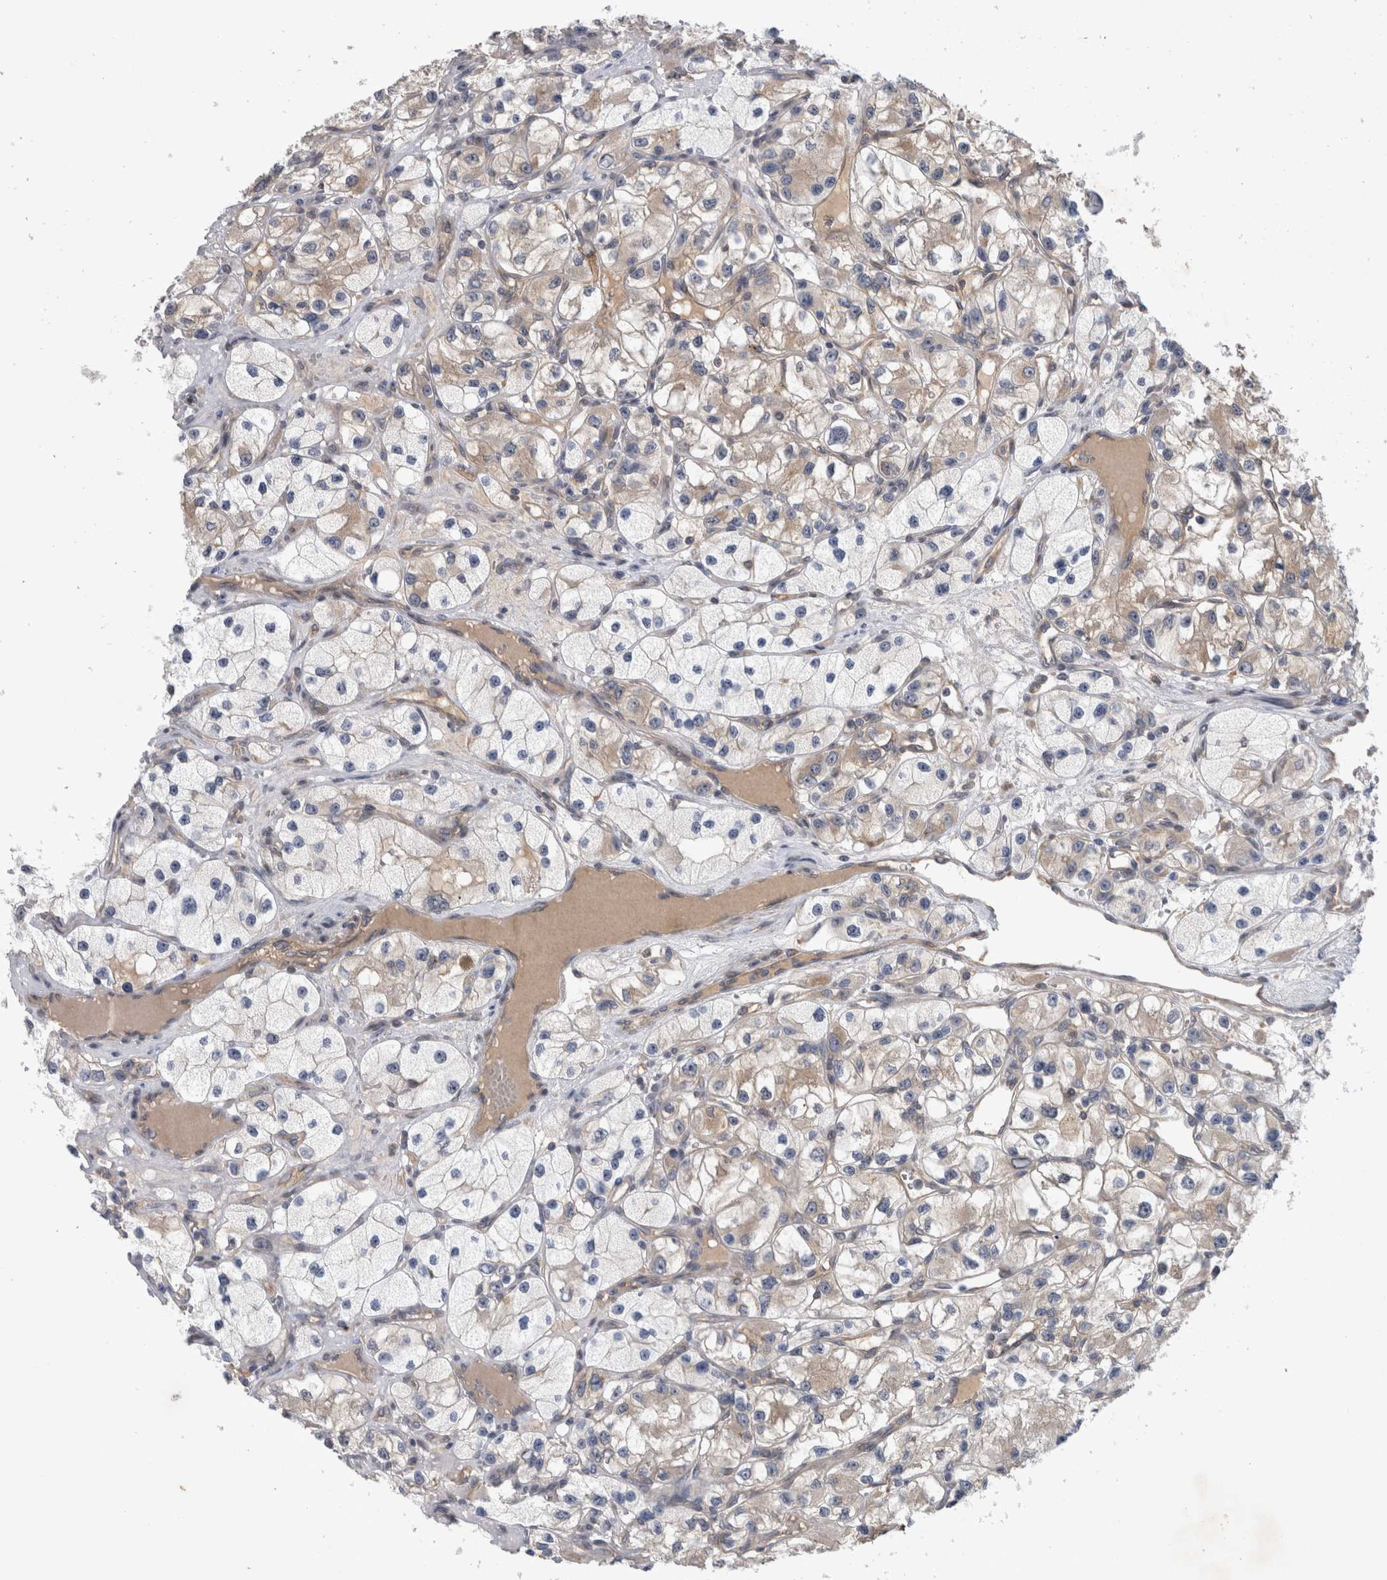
{"staining": {"intensity": "weak", "quantity": "<25%", "location": "cytoplasmic/membranous"}, "tissue": "renal cancer", "cell_type": "Tumor cells", "image_type": "cancer", "snomed": [{"axis": "morphology", "description": "Adenocarcinoma, NOS"}, {"axis": "topography", "description": "Kidney"}], "caption": "DAB (3,3'-diaminobenzidine) immunohistochemical staining of human renal cancer exhibits no significant expression in tumor cells. (Stains: DAB (3,3'-diaminobenzidine) IHC with hematoxylin counter stain, Microscopy: brightfield microscopy at high magnification).", "gene": "ANKFY1", "patient": {"sex": "female", "age": 57}}